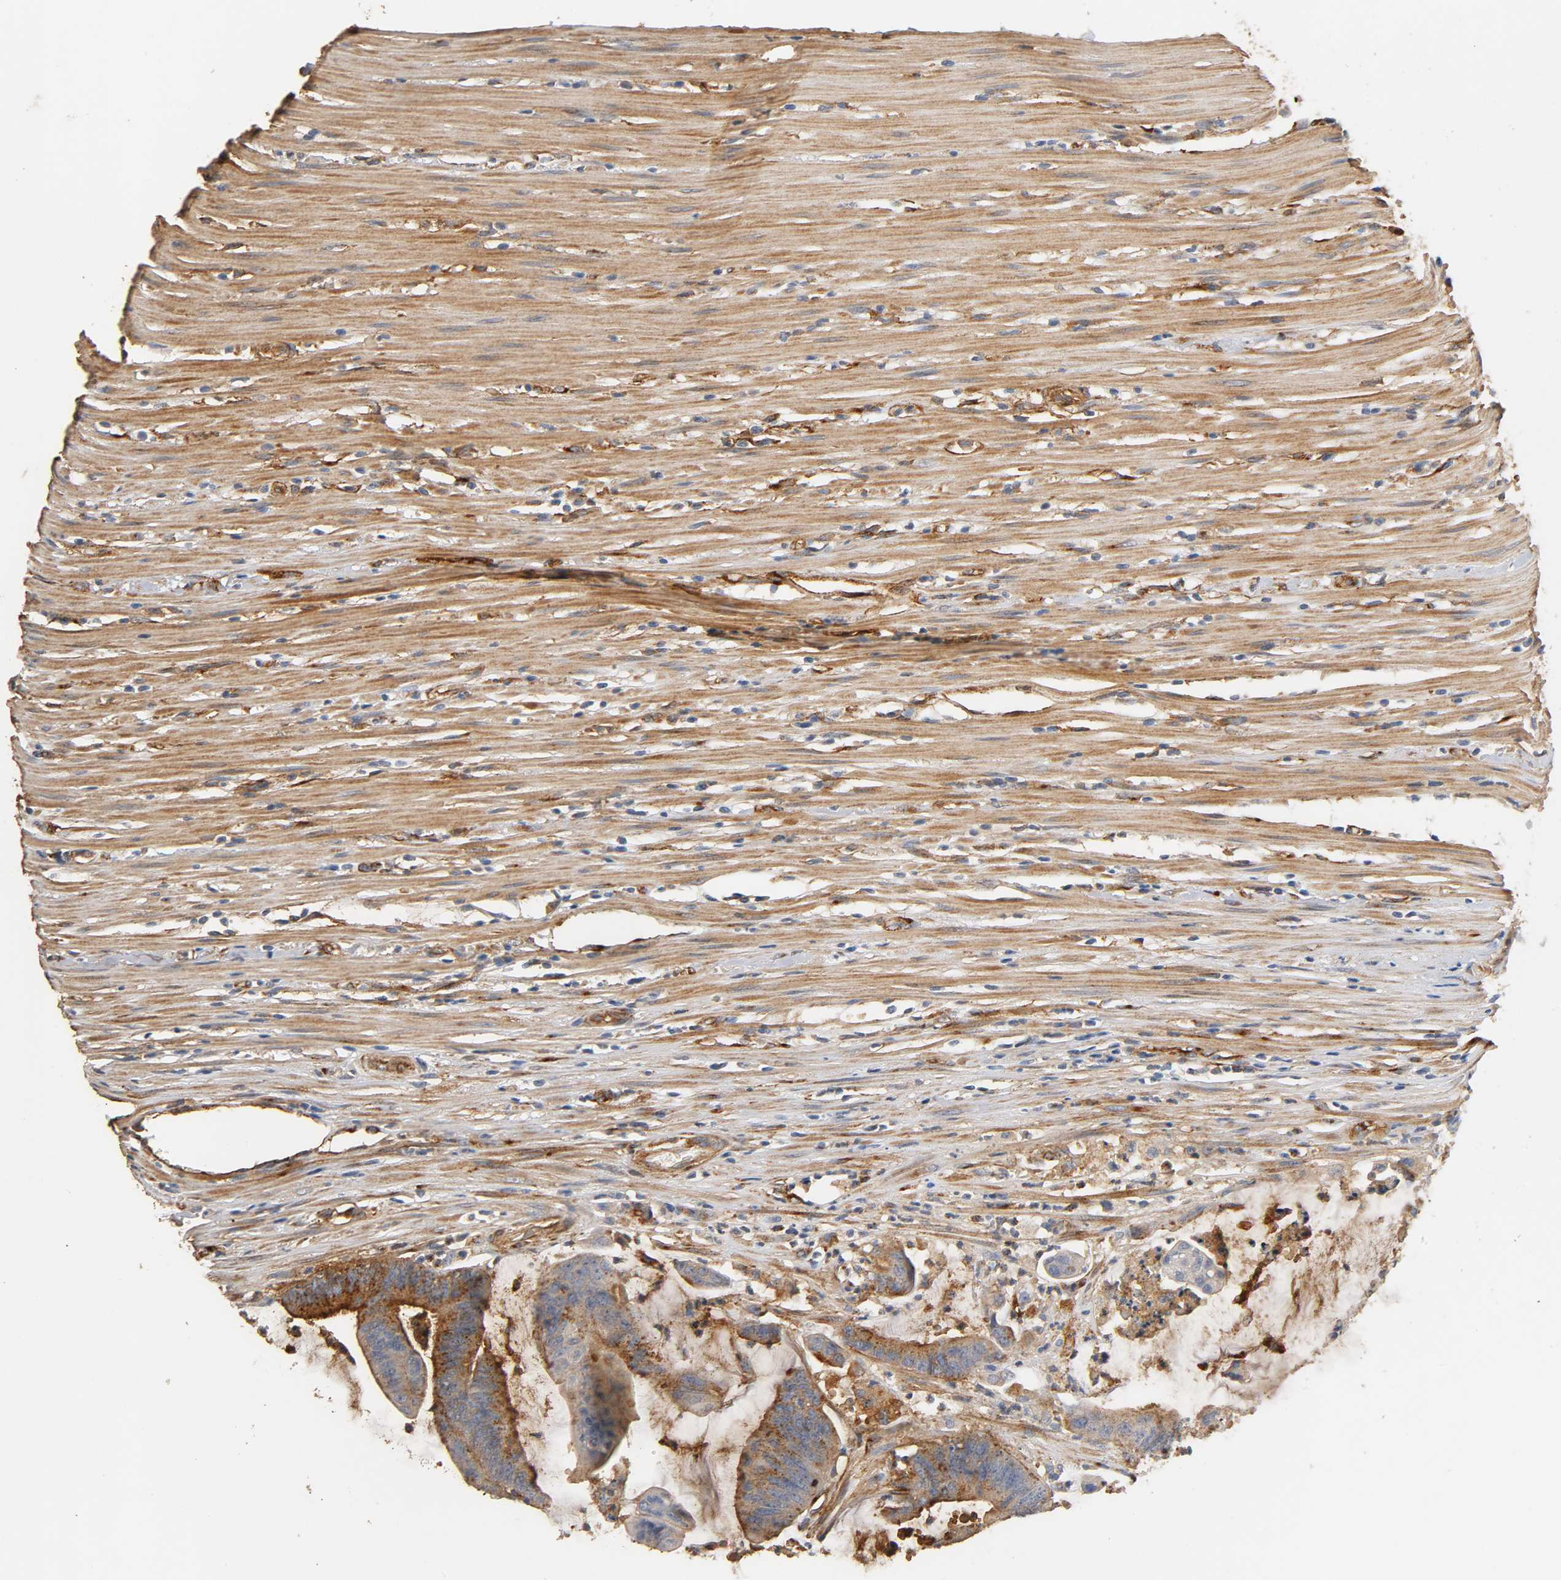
{"staining": {"intensity": "strong", "quantity": ">75%", "location": "cytoplasmic/membranous"}, "tissue": "colorectal cancer", "cell_type": "Tumor cells", "image_type": "cancer", "snomed": [{"axis": "morphology", "description": "Adenocarcinoma, NOS"}, {"axis": "topography", "description": "Rectum"}], "caption": "A histopathology image of human colorectal cancer stained for a protein displays strong cytoplasmic/membranous brown staining in tumor cells.", "gene": "IFITM3", "patient": {"sex": "female", "age": 66}}